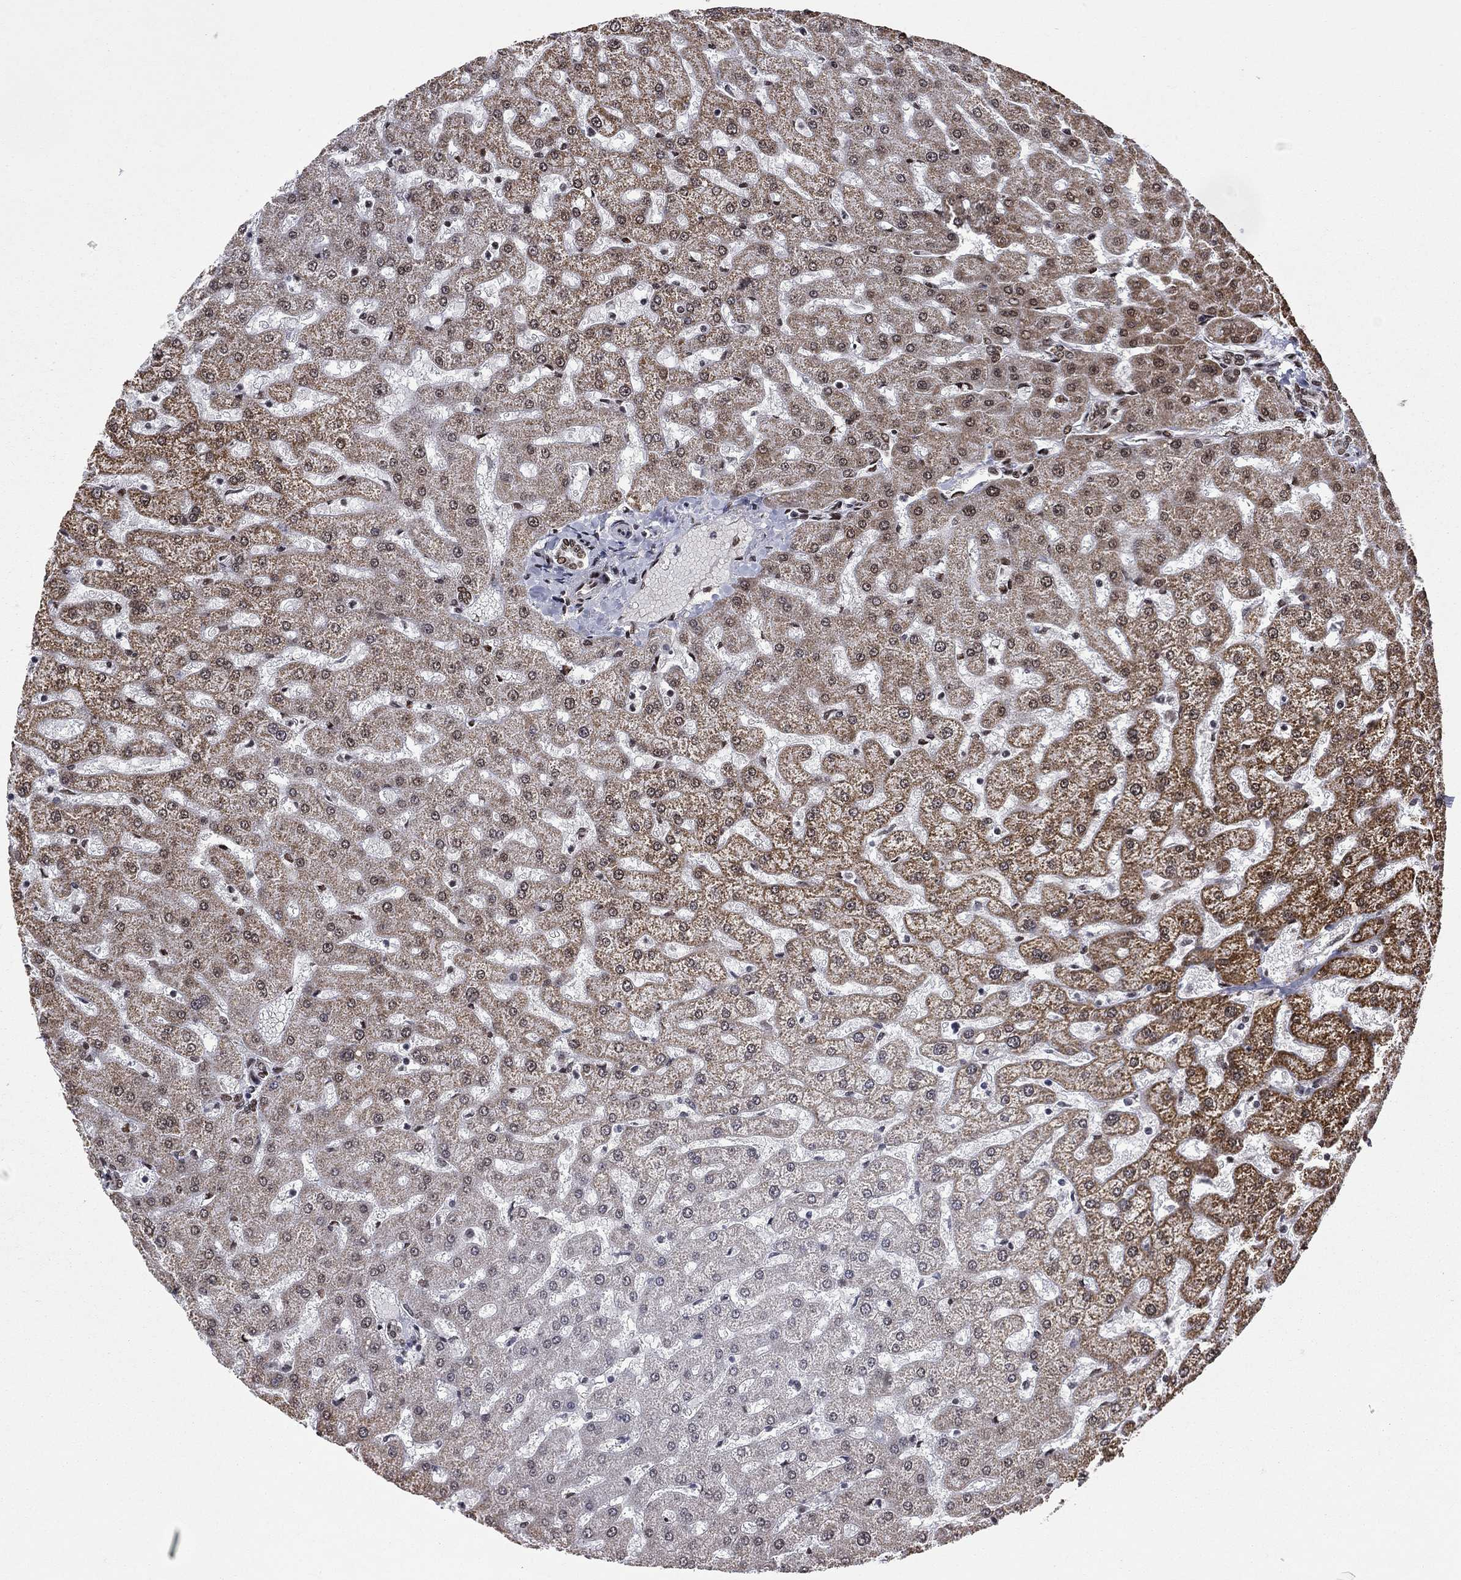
{"staining": {"intensity": "moderate", "quantity": ">75%", "location": "nuclear"}, "tissue": "liver", "cell_type": "Cholangiocytes", "image_type": "normal", "snomed": [{"axis": "morphology", "description": "Normal tissue, NOS"}, {"axis": "topography", "description": "Liver"}], "caption": "Liver stained for a protein (brown) displays moderate nuclear positive positivity in approximately >75% of cholangiocytes.", "gene": "C5orf24", "patient": {"sex": "female", "age": 50}}